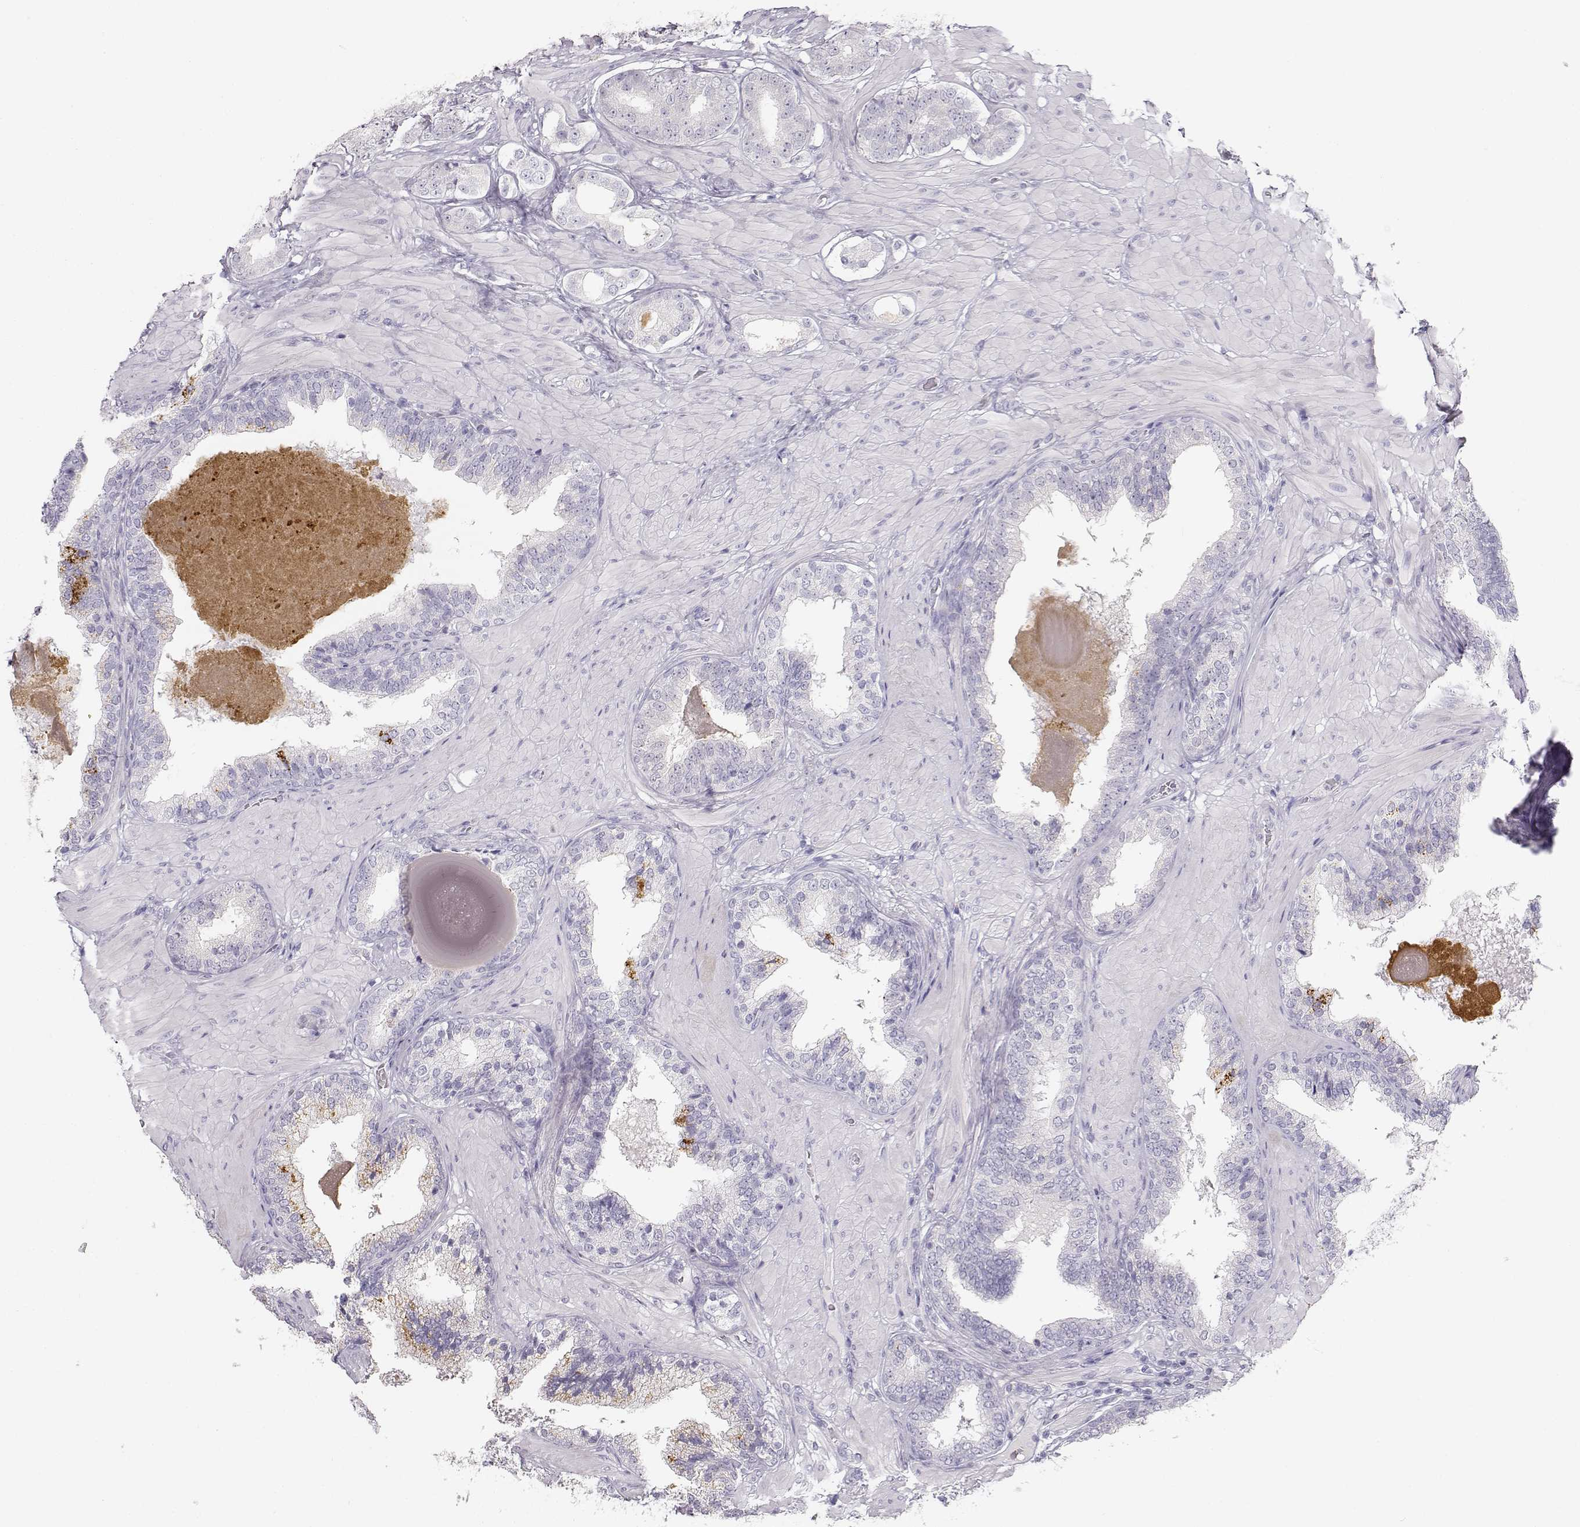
{"staining": {"intensity": "negative", "quantity": "none", "location": "none"}, "tissue": "prostate cancer", "cell_type": "Tumor cells", "image_type": "cancer", "snomed": [{"axis": "morphology", "description": "Adenocarcinoma, Low grade"}, {"axis": "topography", "description": "Prostate"}], "caption": "Prostate low-grade adenocarcinoma was stained to show a protein in brown. There is no significant positivity in tumor cells. Nuclei are stained in blue.", "gene": "LEPR", "patient": {"sex": "male", "age": 60}}